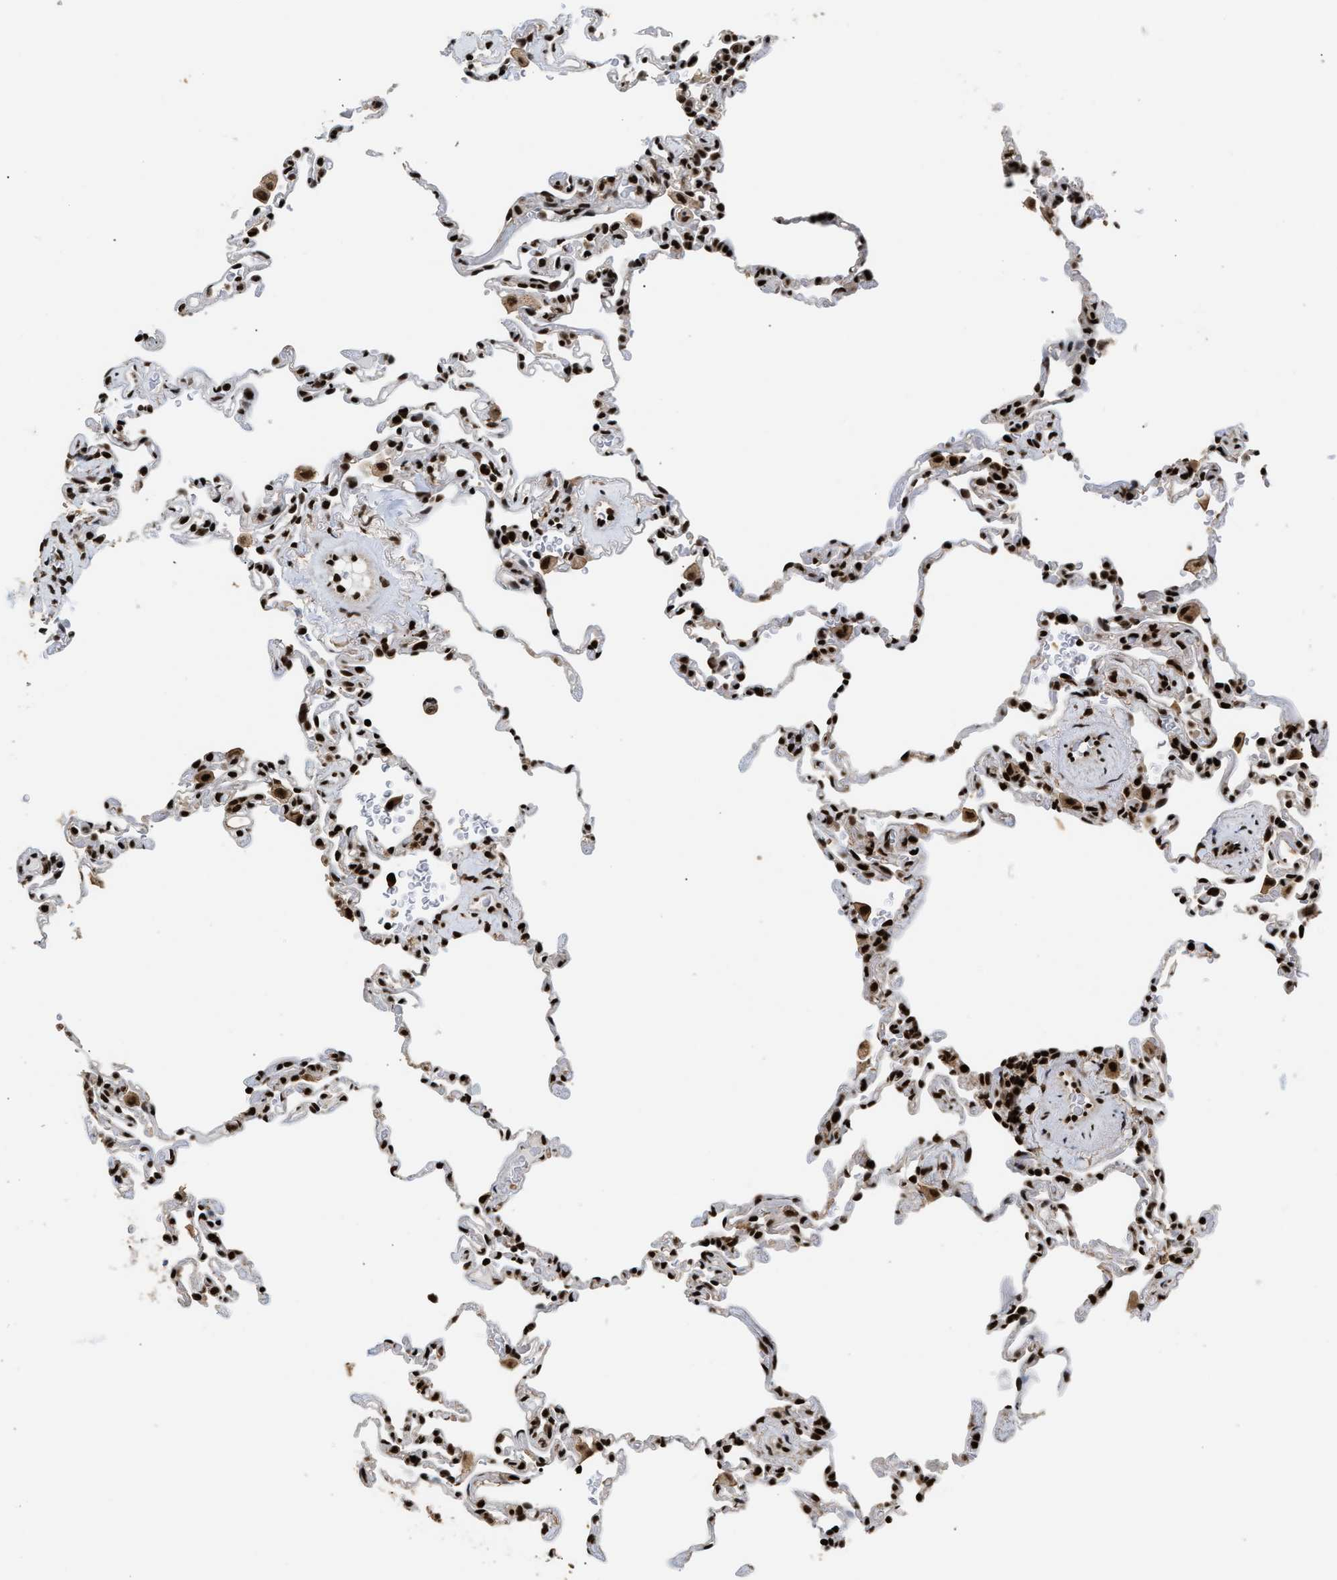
{"staining": {"intensity": "strong", "quantity": ">75%", "location": "nuclear"}, "tissue": "lung", "cell_type": "Alveolar cells", "image_type": "normal", "snomed": [{"axis": "morphology", "description": "Normal tissue, NOS"}, {"axis": "topography", "description": "Lung"}], "caption": "Alveolar cells exhibit high levels of strong nuclear expression in about >75% of cells in unremarkable human lung. (IHC, brightfield microscopy, high magnification).", "gene": "RAD21", "patient": {"sex": "male", "age": 59}}